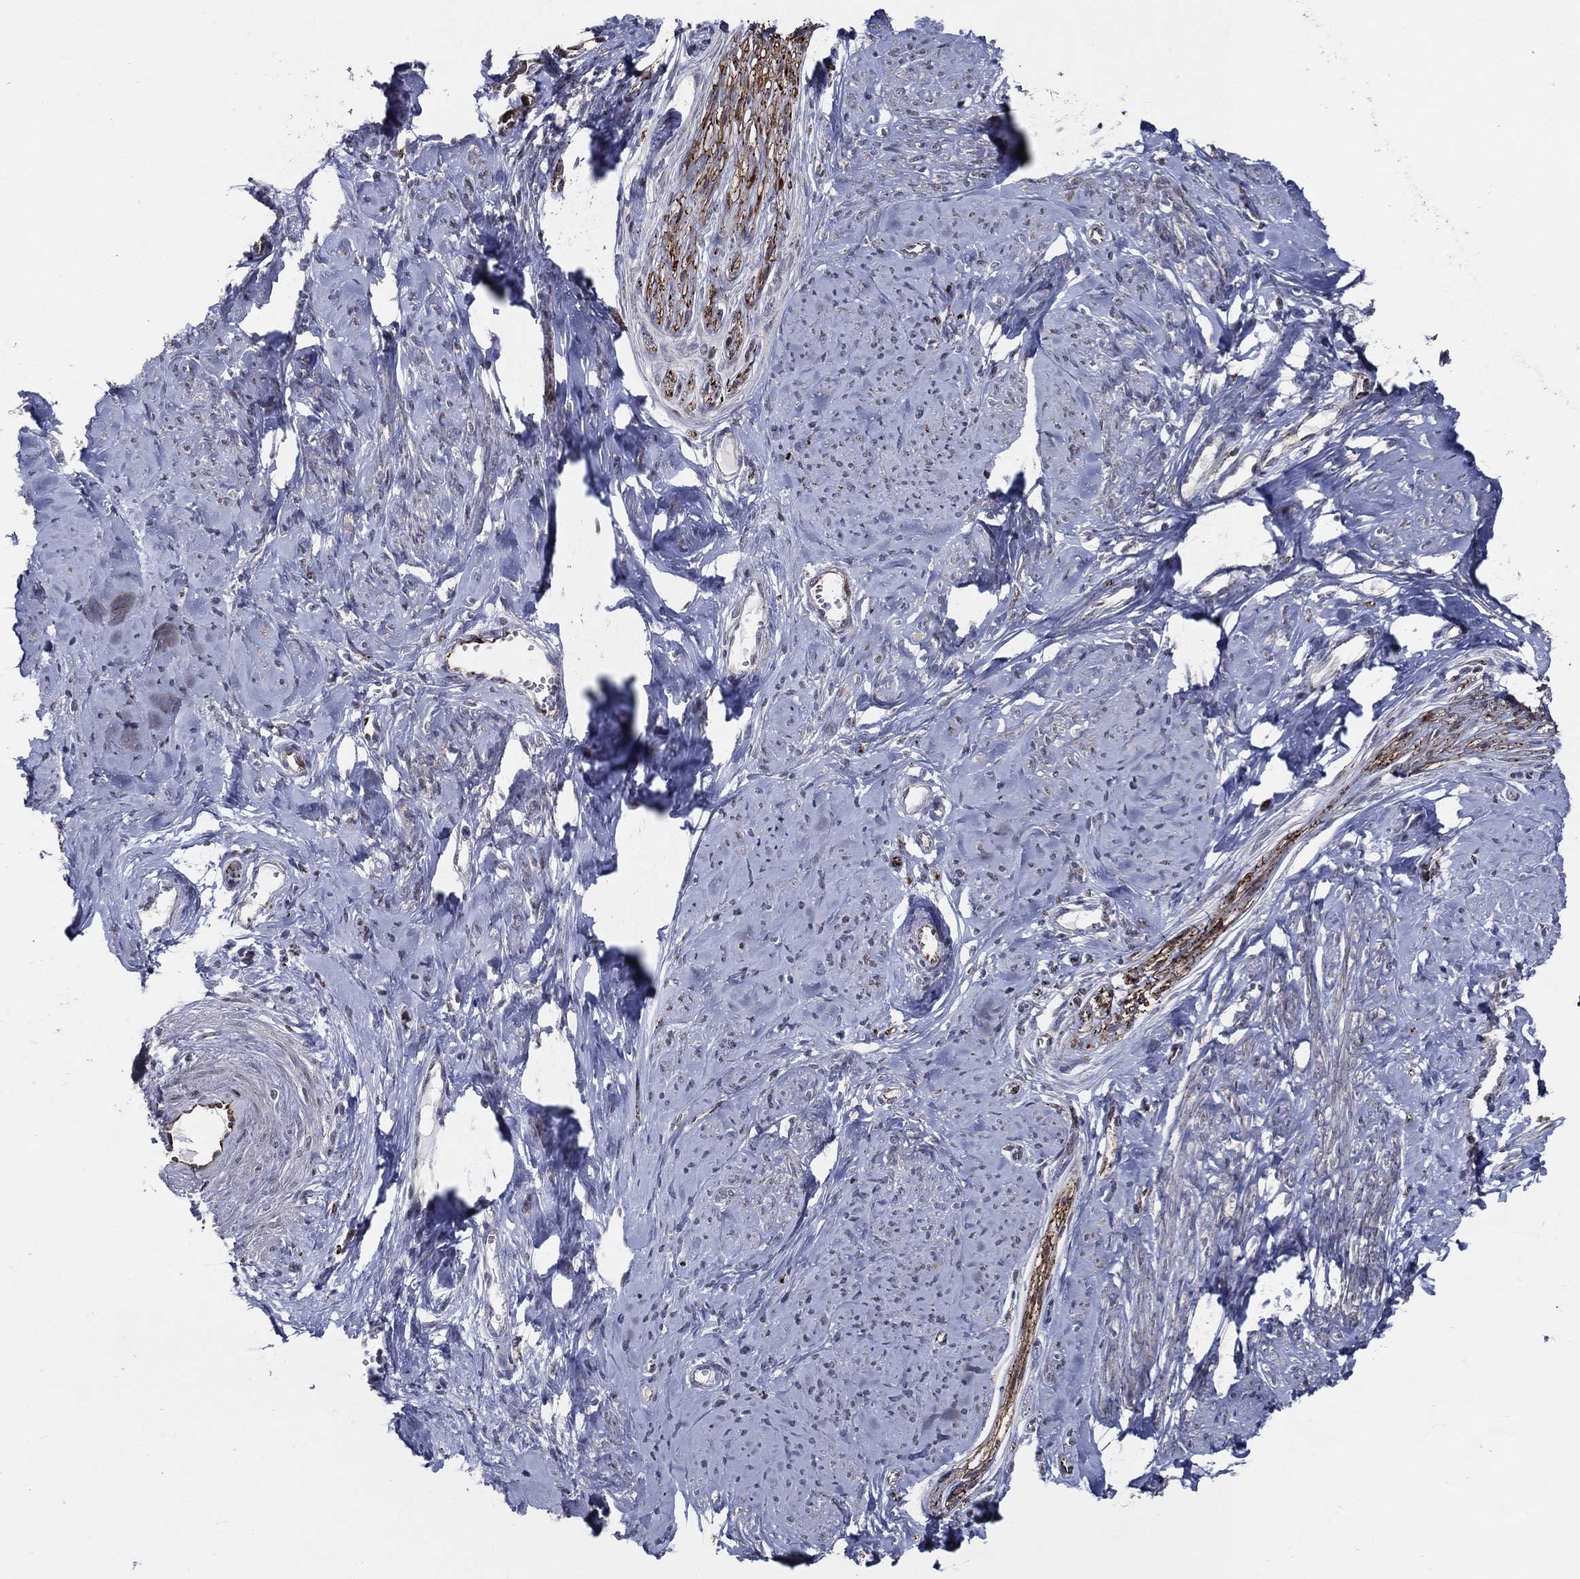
{"staining": {"intensity": "moderate", "quantity": "<25%", "location": "cytoplasmic/membranous,nuclear"}, "tissue": "smooth muscle", "cell_type": "Smooth muscle cells", "image_type": "normal", "snomed": [{"axis": "morphology", "description": "Normal tissue, NOS"}, {"axis": "topography", "description": "Smooth muscle"}], "caption": "A high-resolution image shows immunohistochemistry (IHC) staining of normal smooth muscle, which shows moderate cytoplasmic/membranous,nuclear staining in about <25% of smooth muscle cells.", "gene": "ARHGAP11A", "patient": {"sex": "female", "age": 48}}